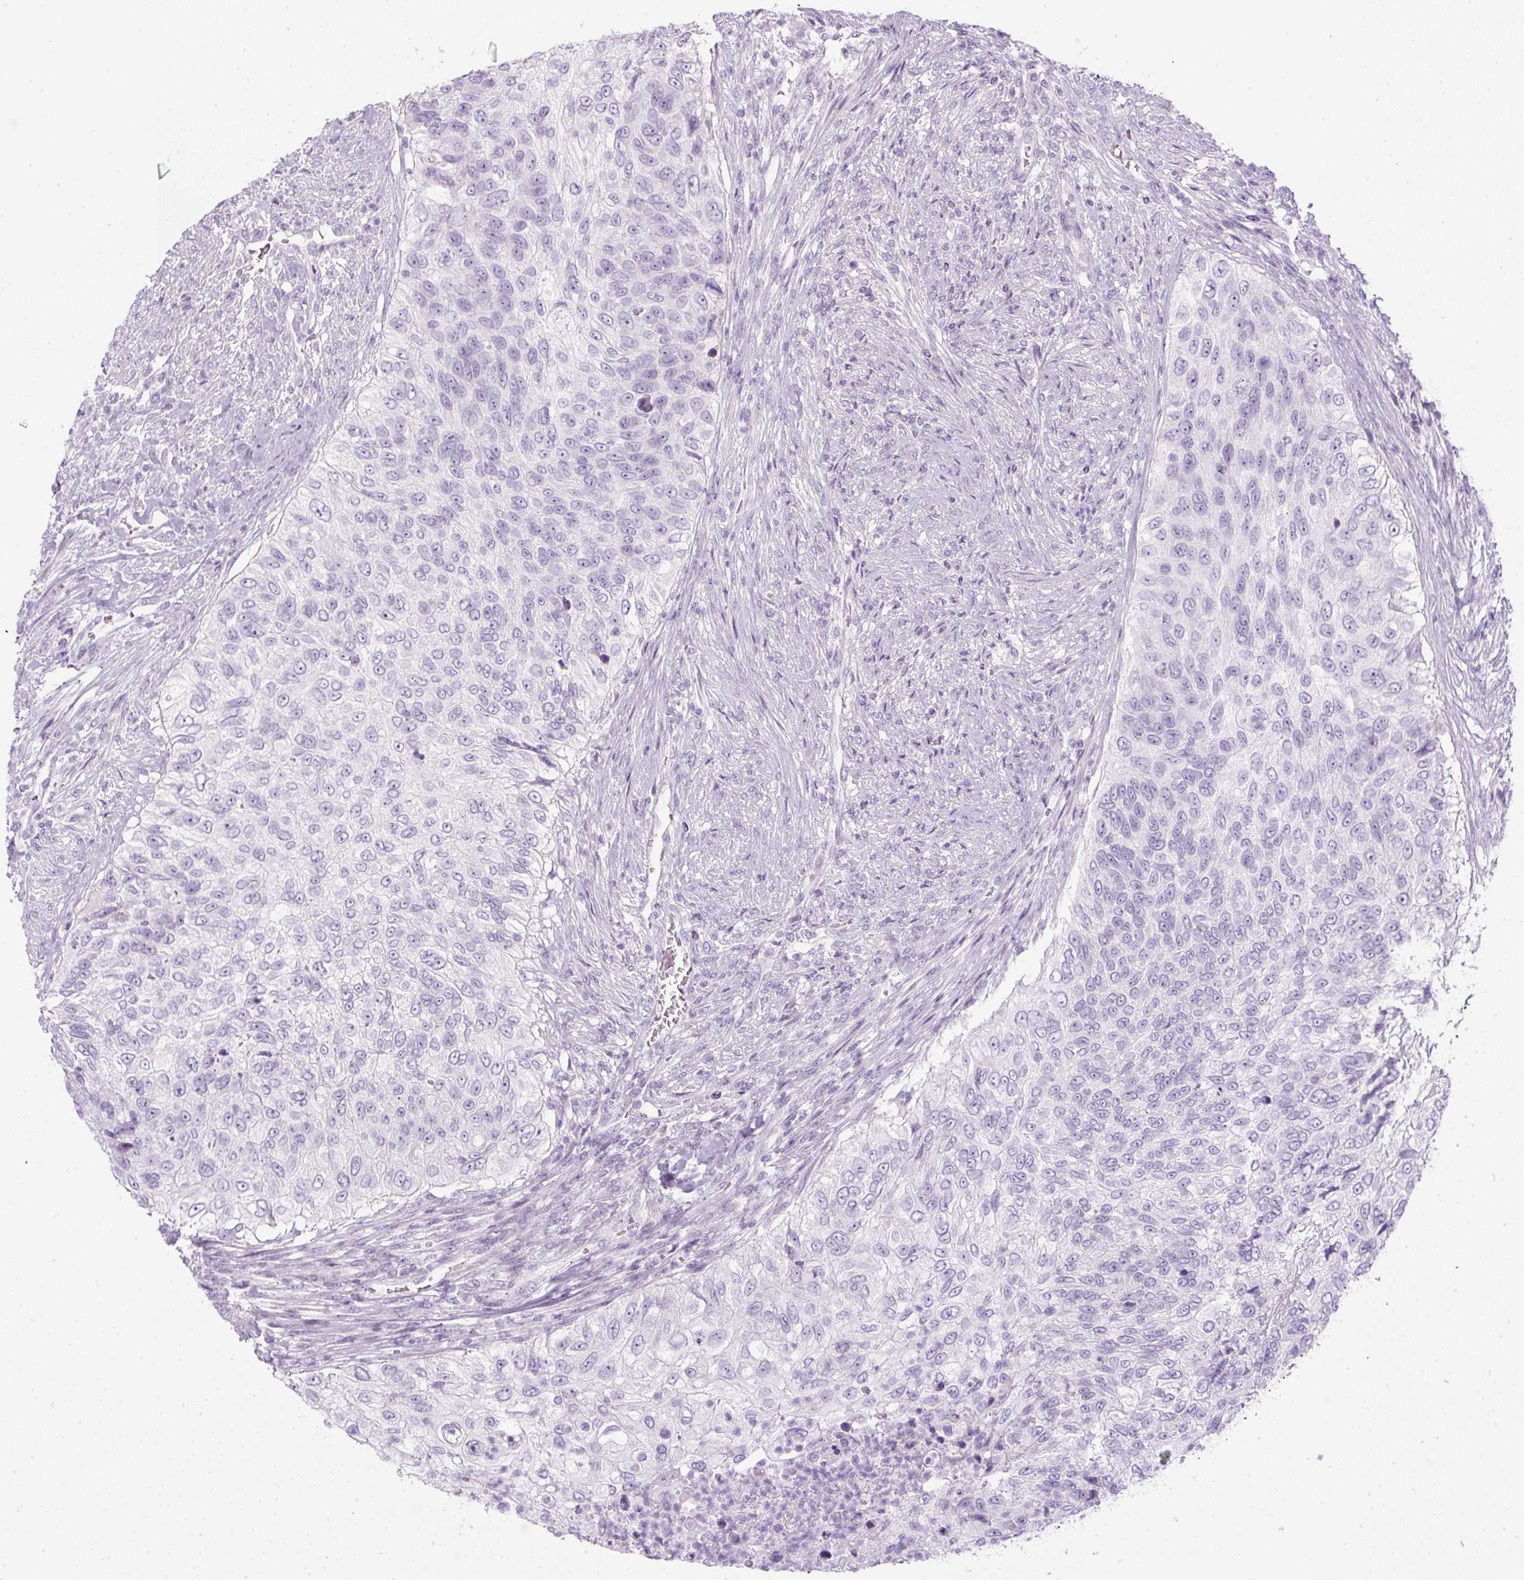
{"staining": {"intensity": "negative", "quantity": "none", "location": "none"}, "tissue": "urothelial cancer", "cell_type": "Tumor cells", "image_type": "cancer", "snomed": [{"axis": "morphology", "description": "Urothelial carcinoma, High grade"}, {"axis": "topography", "description": "Urinary bladder"}], "caption": "Tumor cells are negative for protein expression in human high-grade urothelial carcinoma.", "gene": "FGFBP3", "patient": {"sex": "female", "age": 60}}